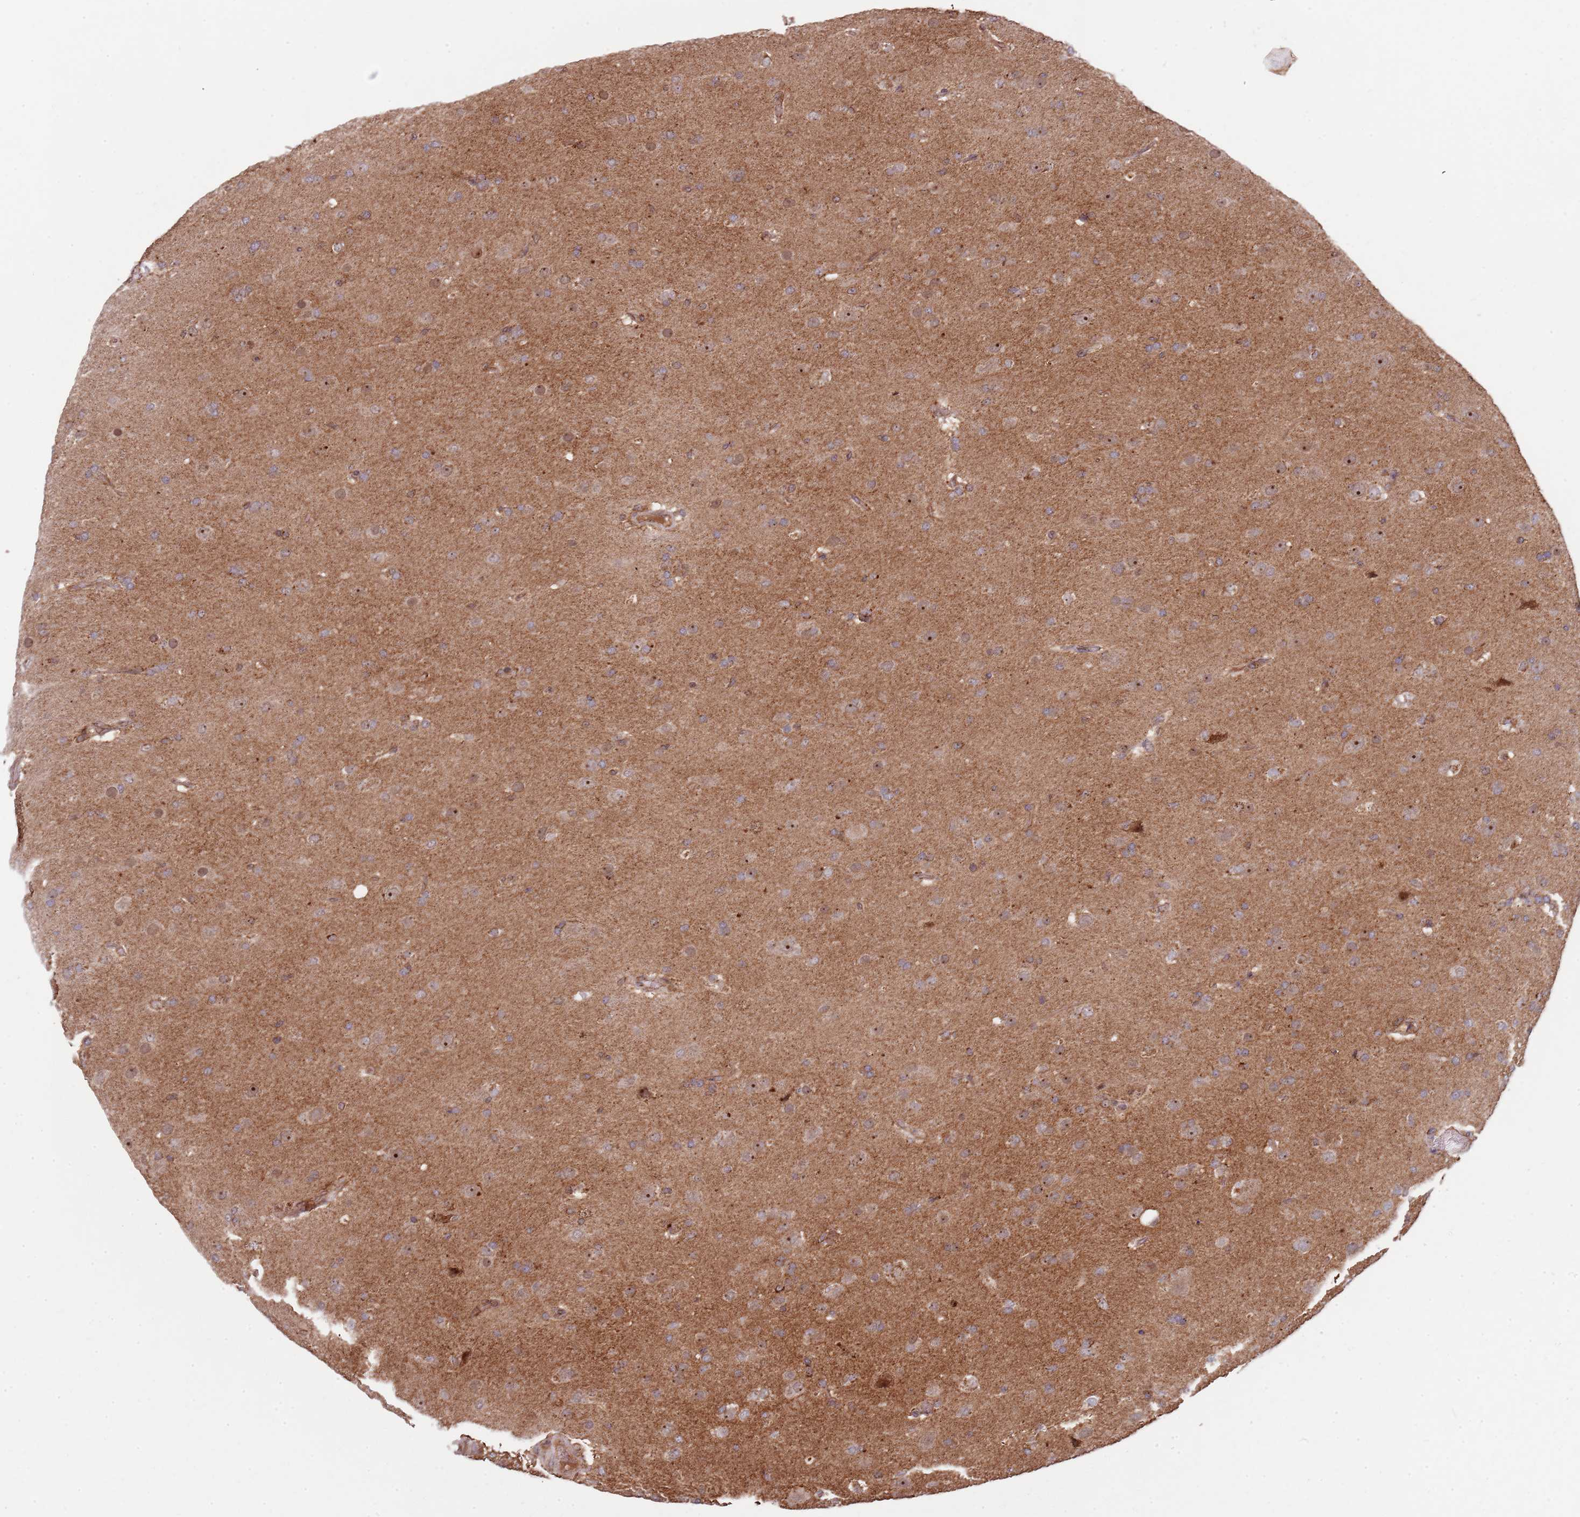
{"staining": {"intensity": "moderate", "quantity": "25%-75%", "location": "nuclear"}, "tissue": "glioma", "cell_type": "Tumor cells", "image_type": "cancer", "snomed": [{"axis": "morphology", "description": "Glioma, malignant, Low grade"}, {"axis": "topography", "description": "Brain"}], "caption": "This is an image of immunohistochemistry (IHC) staining of malignant low-grade glioma, which shows moderate expression in the nuclear of tumor cells.", "gene": "DCHS1", "patient": {"sex": "male", "age": 65}}